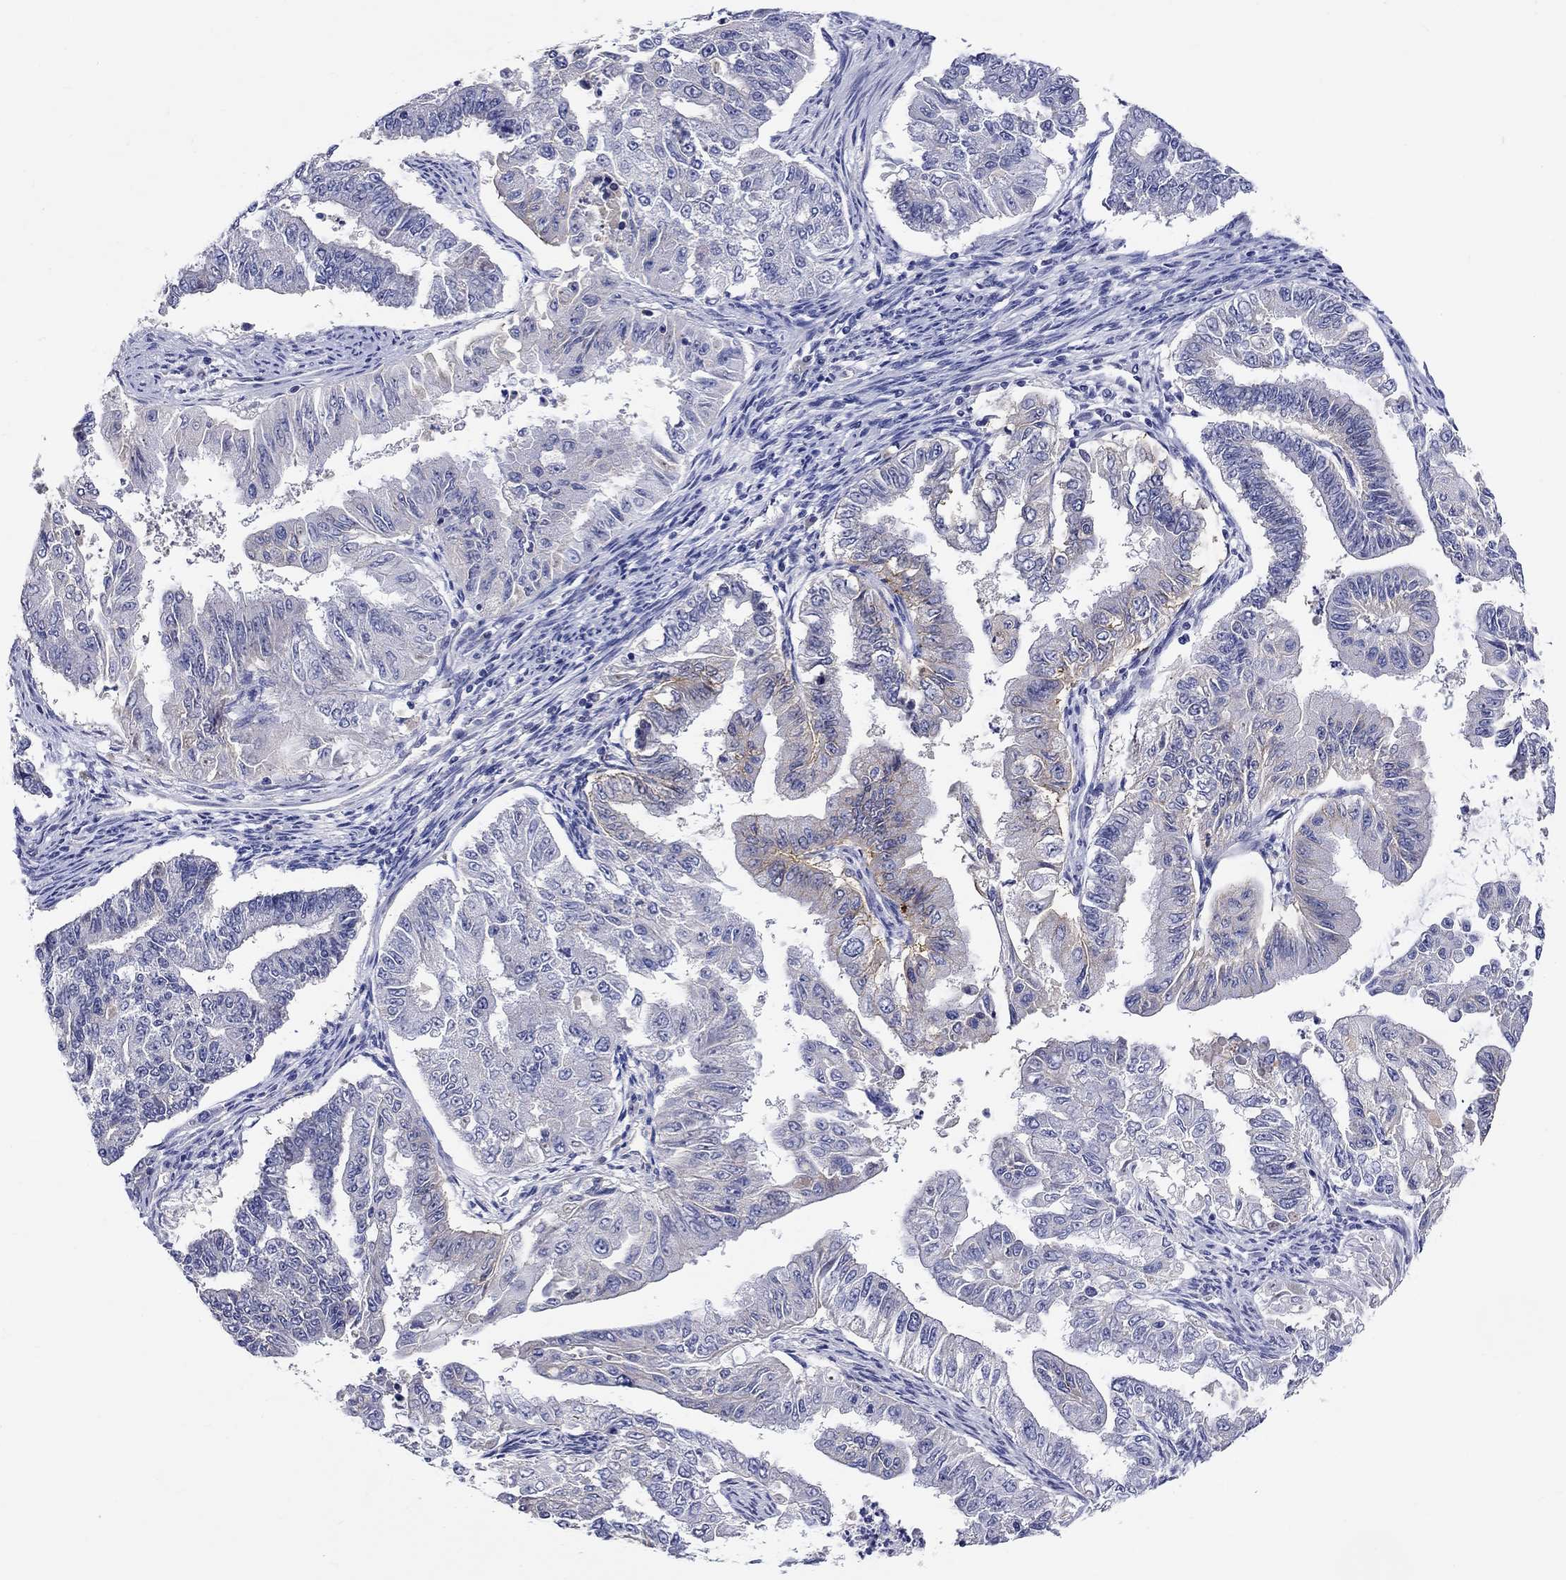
{"staining": {"intensity": "weak", "quantity": "<25%", "location": "cytoplasmic/membranous"}, "tissue": "endometrial cancer", "cell_type": "Tumor cells", "image_type": "cancer", "snomed": [{"axis": "morphology", "description": "Adenocarcinoma, NOS"}, {"axis": "topography", "description": "Uterus"}], "caption": "IHC micrograph of human endometrial cancer (adenocarcinoma) stained for a protein (brown), which displays no staining in tumor cells.", "gene": "SLC30A3", "patient": {"sex": "female", "age": 59}}